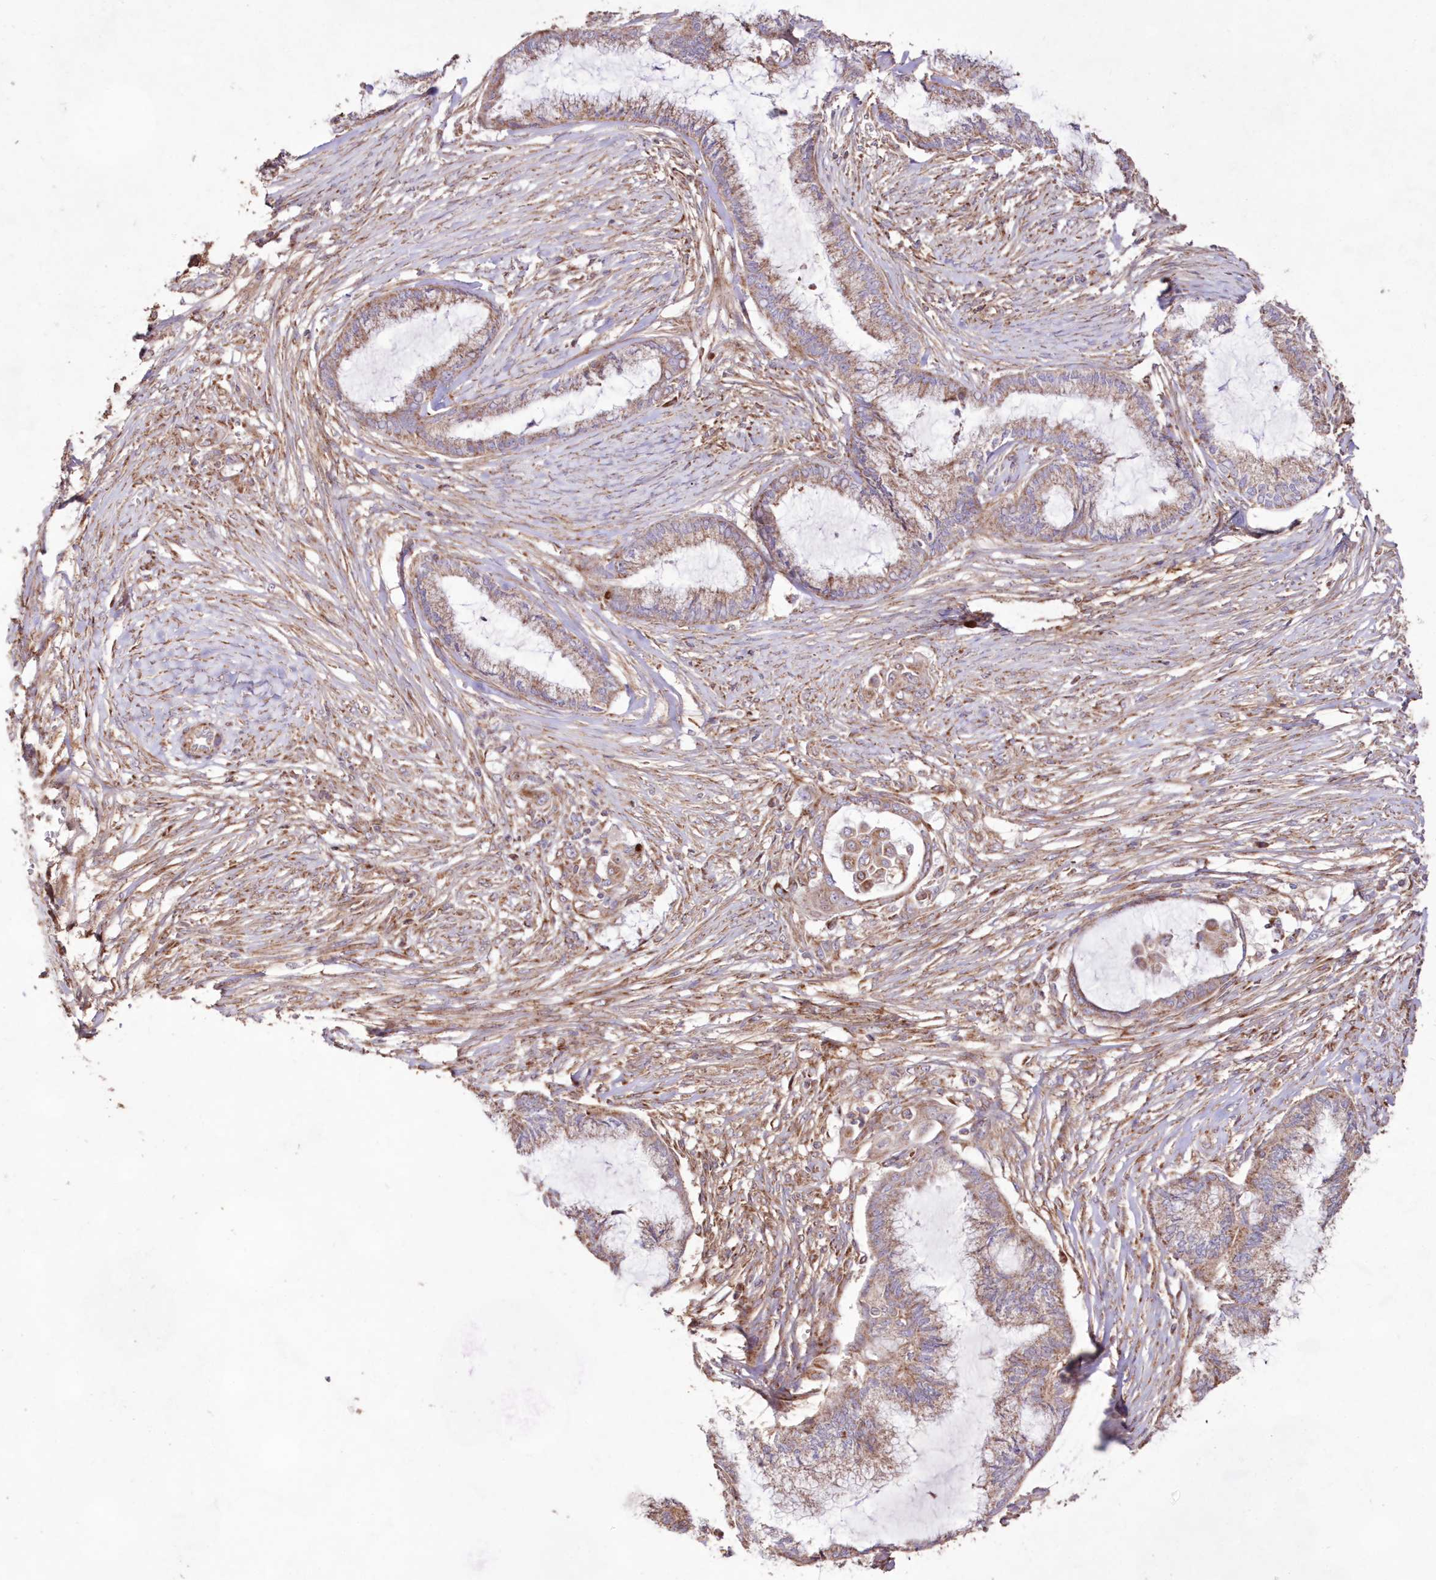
{"staining": {"intensity": "moderate", "quantity": "25%-75%", "location": "cytoplasmic/membranous"}, "tissue": "endometrial cancer", "cell_type": "Tumor cells", "image_type": "cancer", "snomed": [{"axis": "morphology", "description": "Adenocarcinoma, NOS"}, {"axis": "topography", "description": "Endometrium"}], "caption": "Tumor cells exhibit medium levels of moderate cytoplasmic/membranous positivity in about 25%-75% of cells in endometrial cancer. The protein of interest is stained brown, and the nuclei are stained in blue (DAB (3,3'-diaminobenzidine) IHC with brightfield microscopy, high magnification).", "gene": "HADHB", "patient": {"sex": "female", "age": 86}}